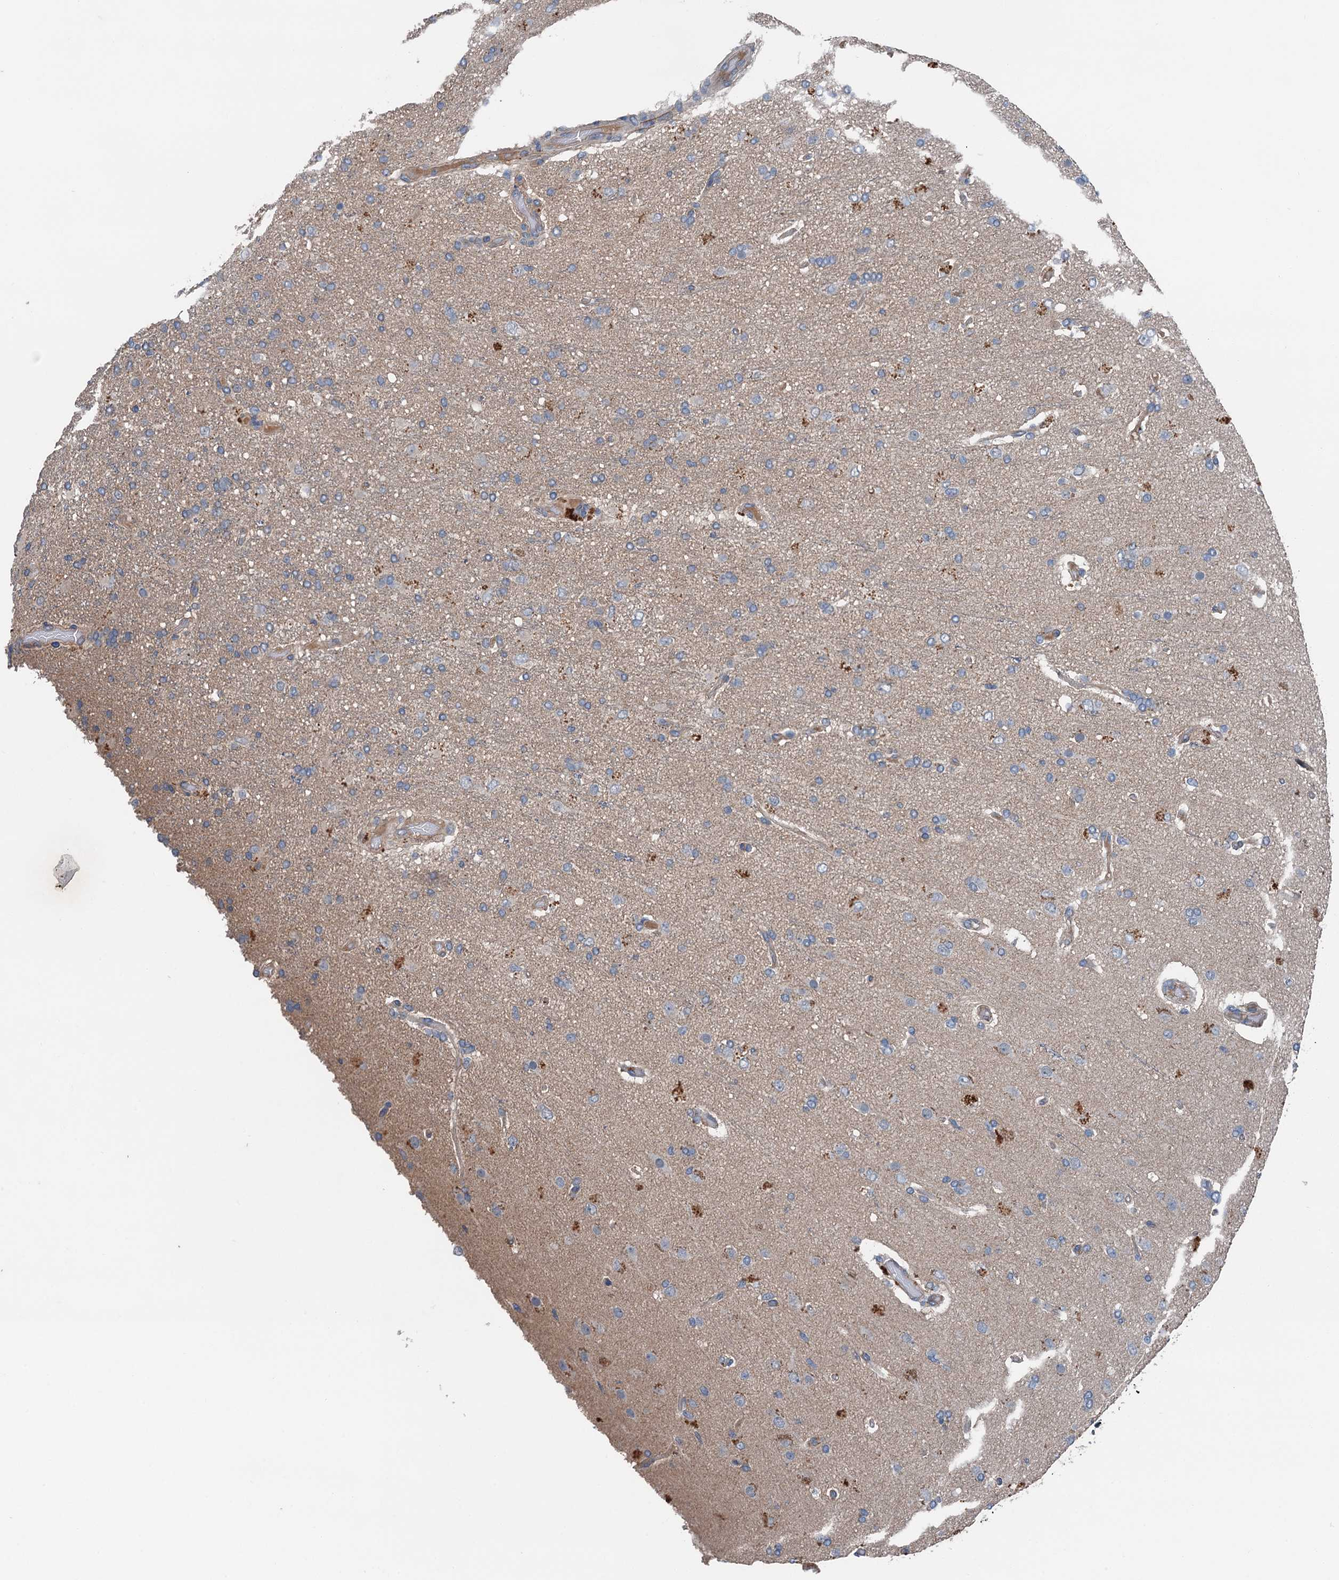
{"staining": {"intensity": "negative", "quantity": "none", "location": "none"}, "tissue": "glioma", "cell_type": "Tumor cells", "image_type": "cancer", "snomed": [{"axis": "morphology", "description": "Glioma, malignant, High grade"}, {"axis": "topography", "description": "Brain"}], "caption": "Immunohistochemistry (IHC) histopathology image of neoplastic tissue: human glioma stained with DAB demonstrates no significant protein expression in tumor cells.", "gene": "SLC2A10", "patient": {"sex": "female", "age": 74}}